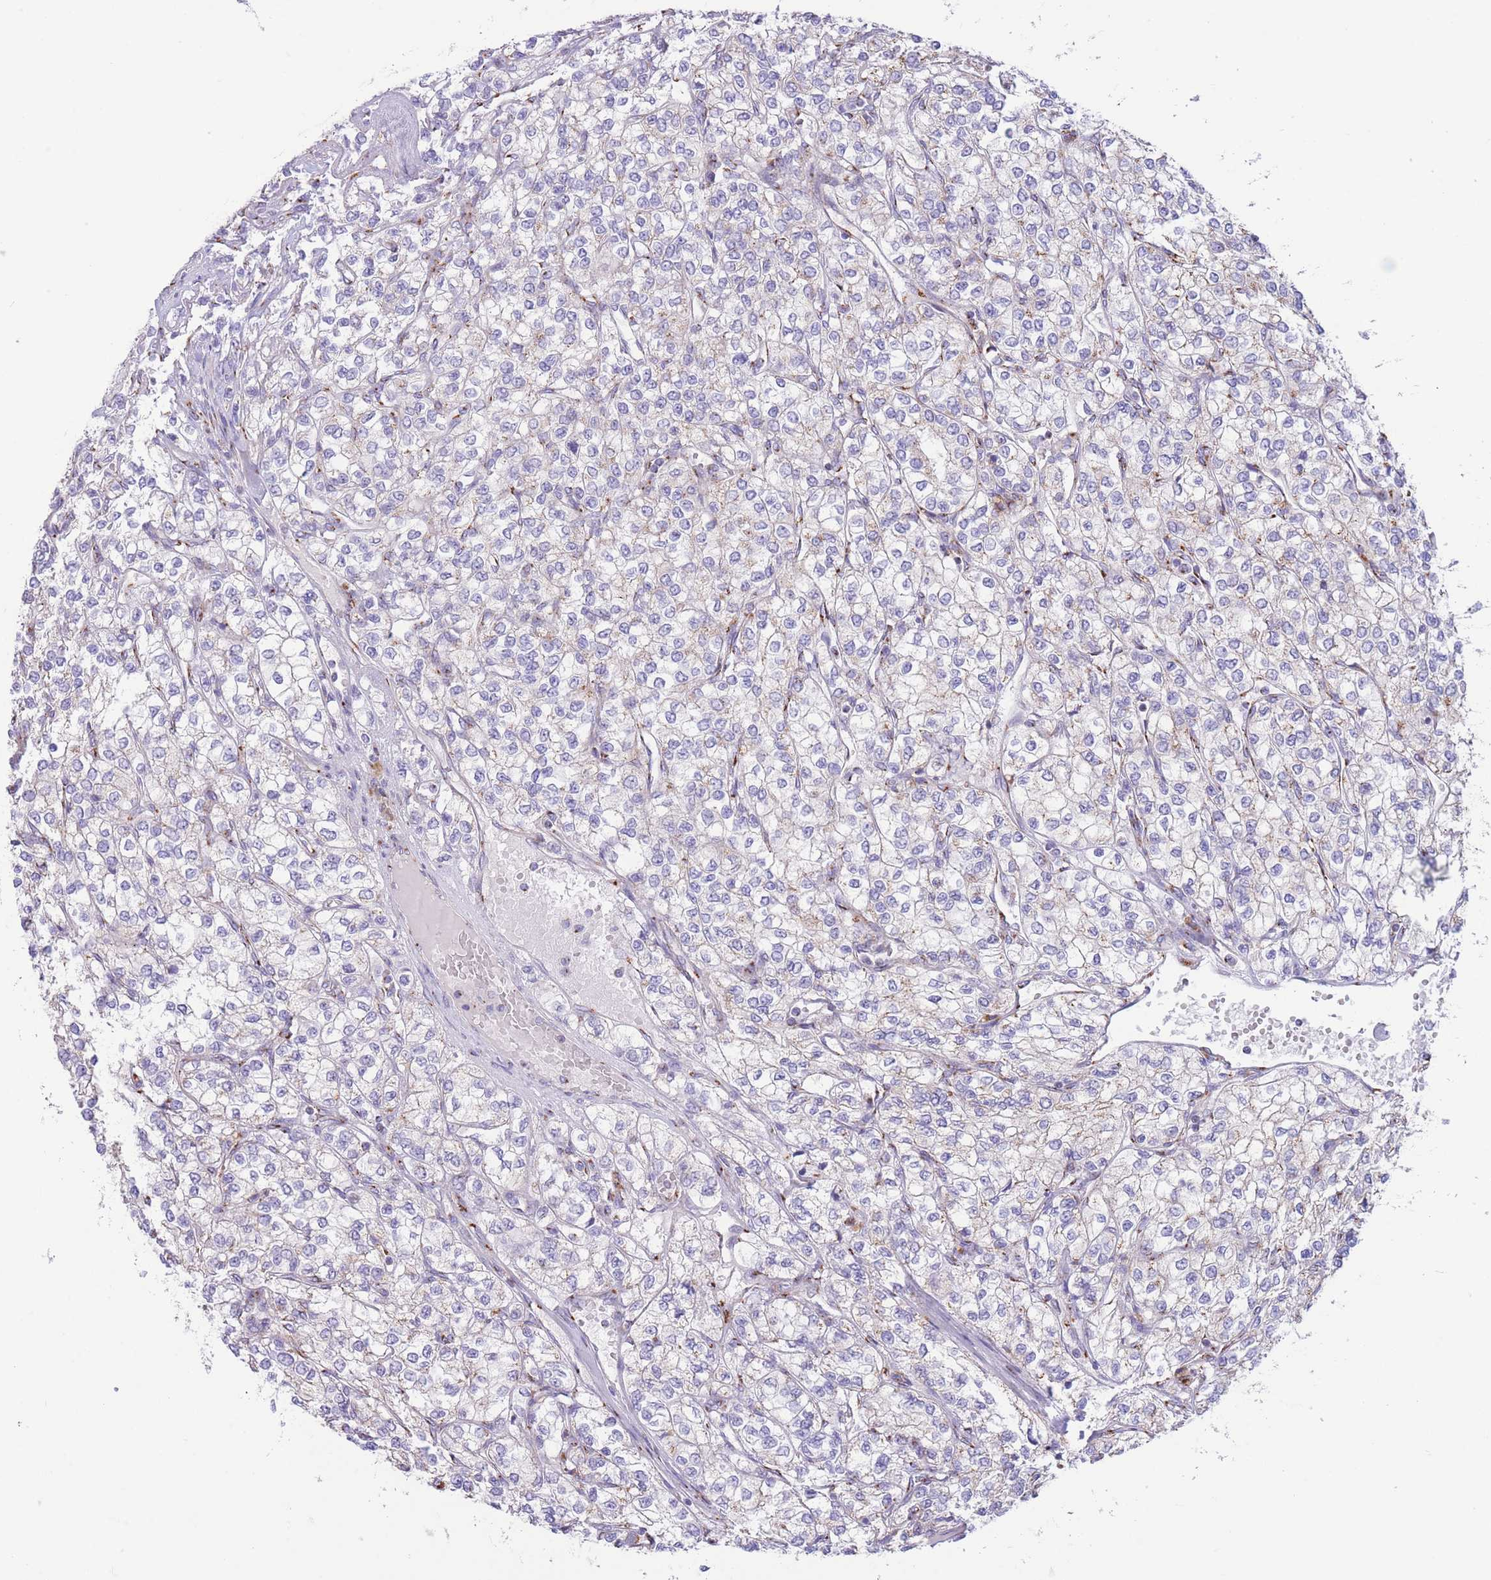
{"staining": {"intensity": "negative", "quantity": "none", "location": "none"}, "tissue": "renal cancer", "cell_type": "Tumor cells", "image_type": "cancer", "snomed": [{"axis": "morphology", "description": "Adenocarcinoma, NOS"}, {"axis": "topography", "description": "Kidney"}], "caption": "Immunohistochemistry (IHC) image of human renal cancer (adenocarcinoma) stained for a protein (brown), which reveals no expression in tumor cells. (Stains: DAB immunohistochemistry (IHC) with hematoxylin counter stain, Microscopy: brightfield microscopy at high magnification).", "gene": "MPND", "patient": {"sex": "male", "age": 80}}